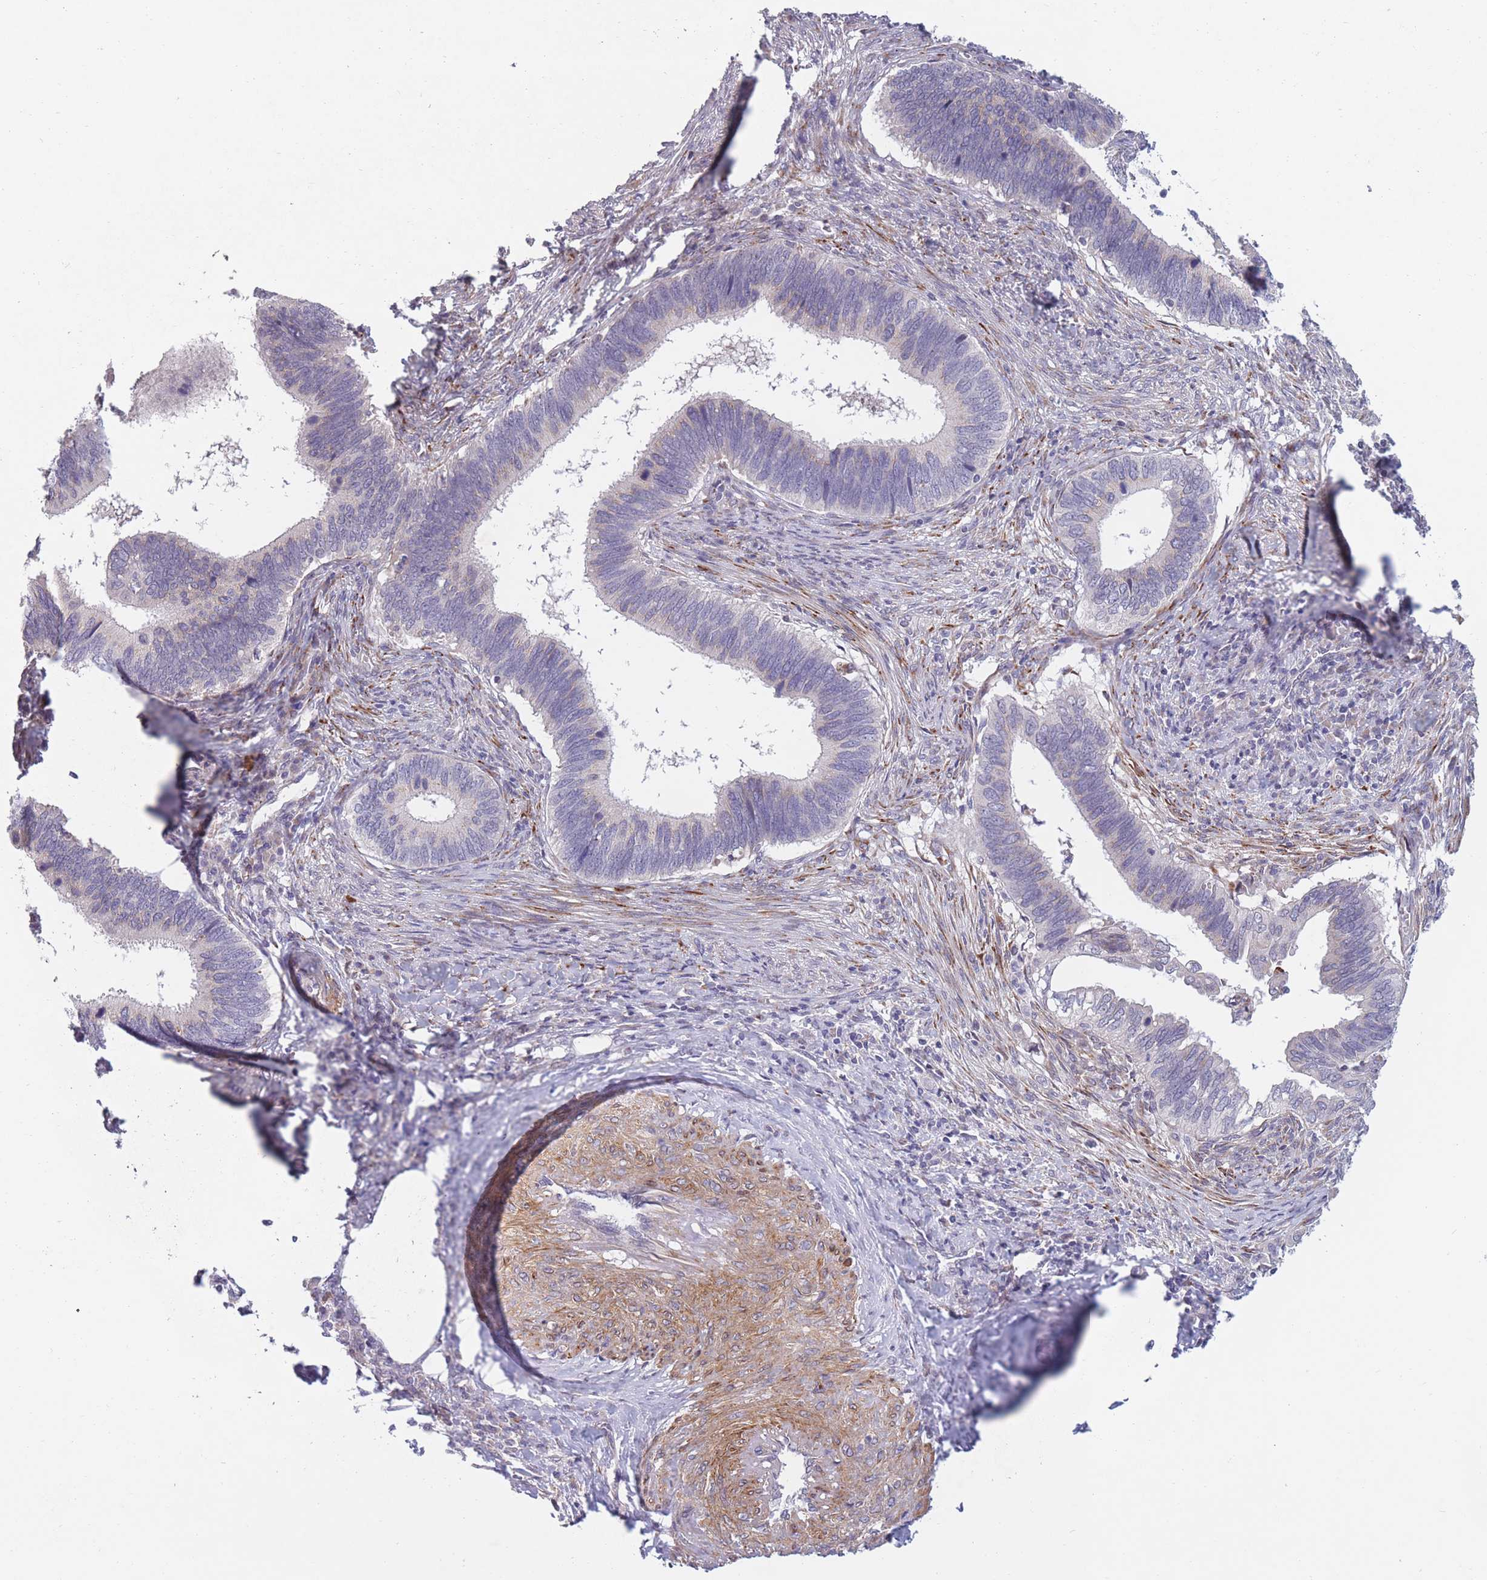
{"staining": {"intensity": "negative", "quantity": "none", "location": "none"}, "tissue": "cervical cancer", "cell_type": "Tumor cells", "image_type": "cancer", "snomed": [{"axis": "morphology", "description": "Adenocarcinoma, NOS"}, {"axis": "topography", "description": "Cervix"}], "caption": "This is an immunohistochemistry histopathology image of human cervical cancer (adenocarcinoma). There is no staining in tumor cells.", "gene": "CCNQ", "patient": {"sex": "female", "age": 42}}